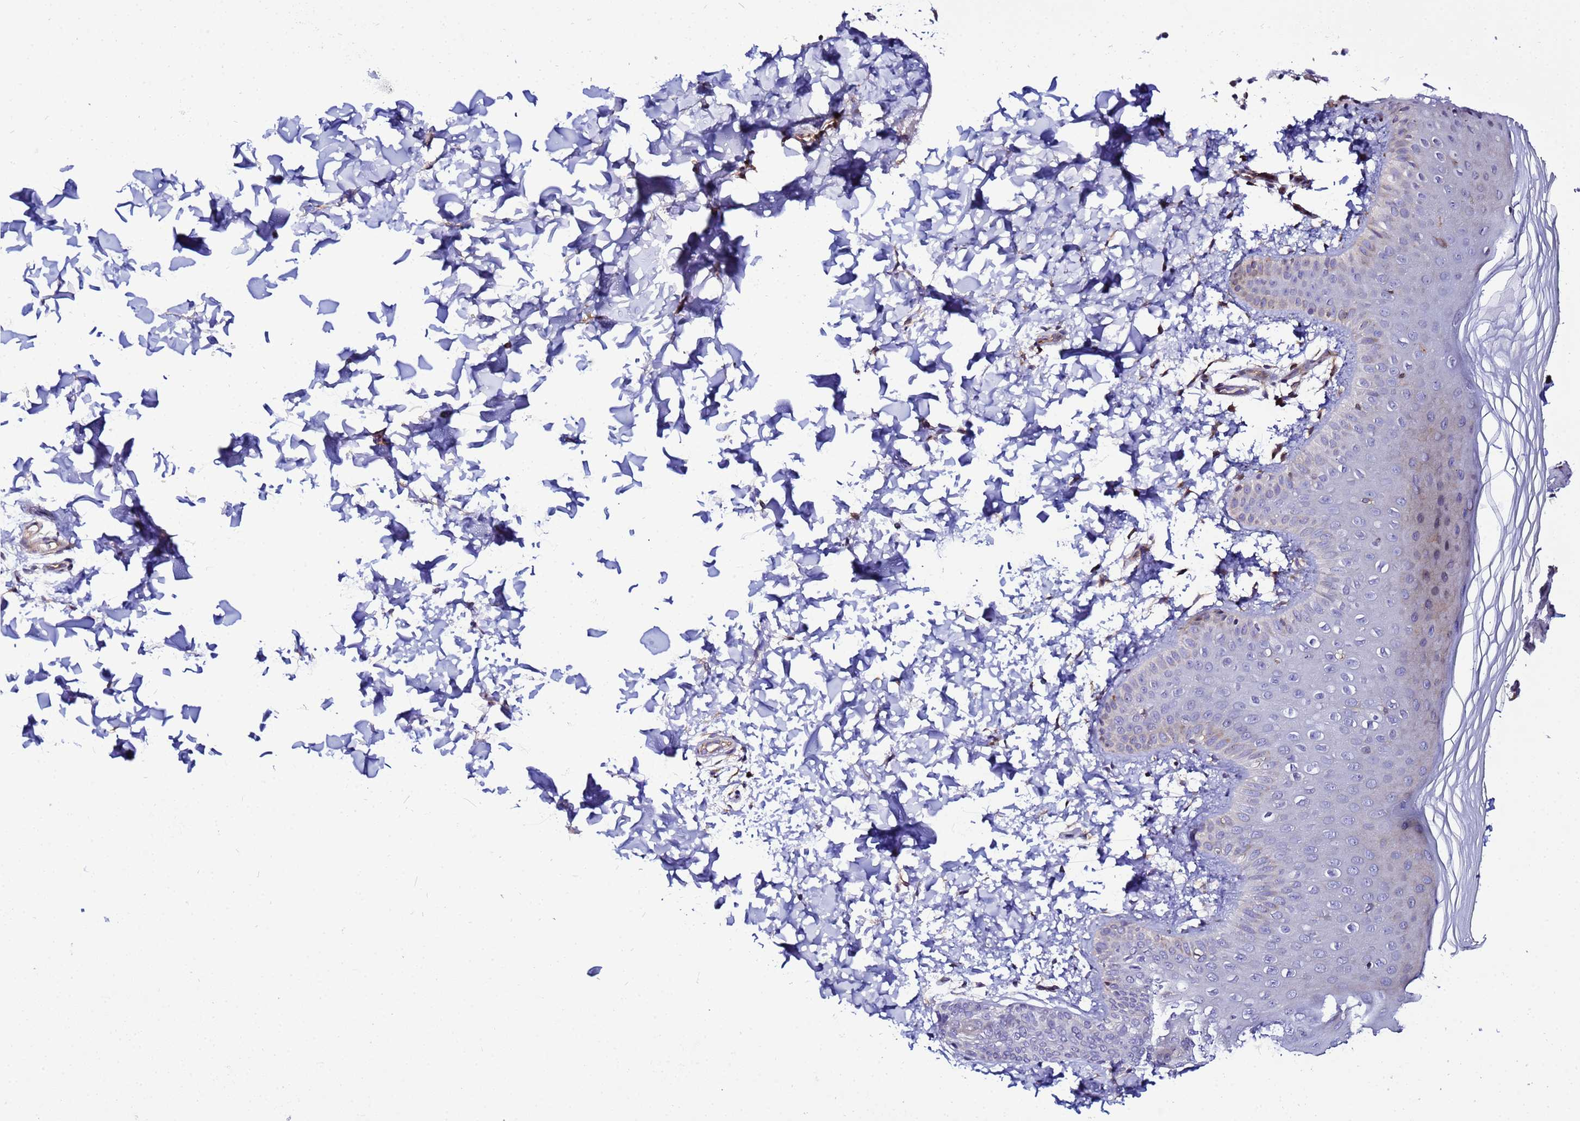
{"staining": {"intensity": "weak", "quantity": "<25%", "location": "cytoplasmic/membranous"}, "tissue": "skin", "cell_type": "Epidermal cells", "image_type": "normal", "snomed": [{"axis": "morphology", "description": "Normal tissue, NOS"}, {"axis": "morphology", "description": "Inflammation, NOS"}, {"axis": "topography", "description": "Soft tissue"}, {"axis": "topography", "description": "Anal"}], "caption": "Immunohistochemical staining of unremarkable human skin shows no significant staining in epidermal cells.", "gene": "JRKL", "patient": {"sex": "female", "age": 15}}